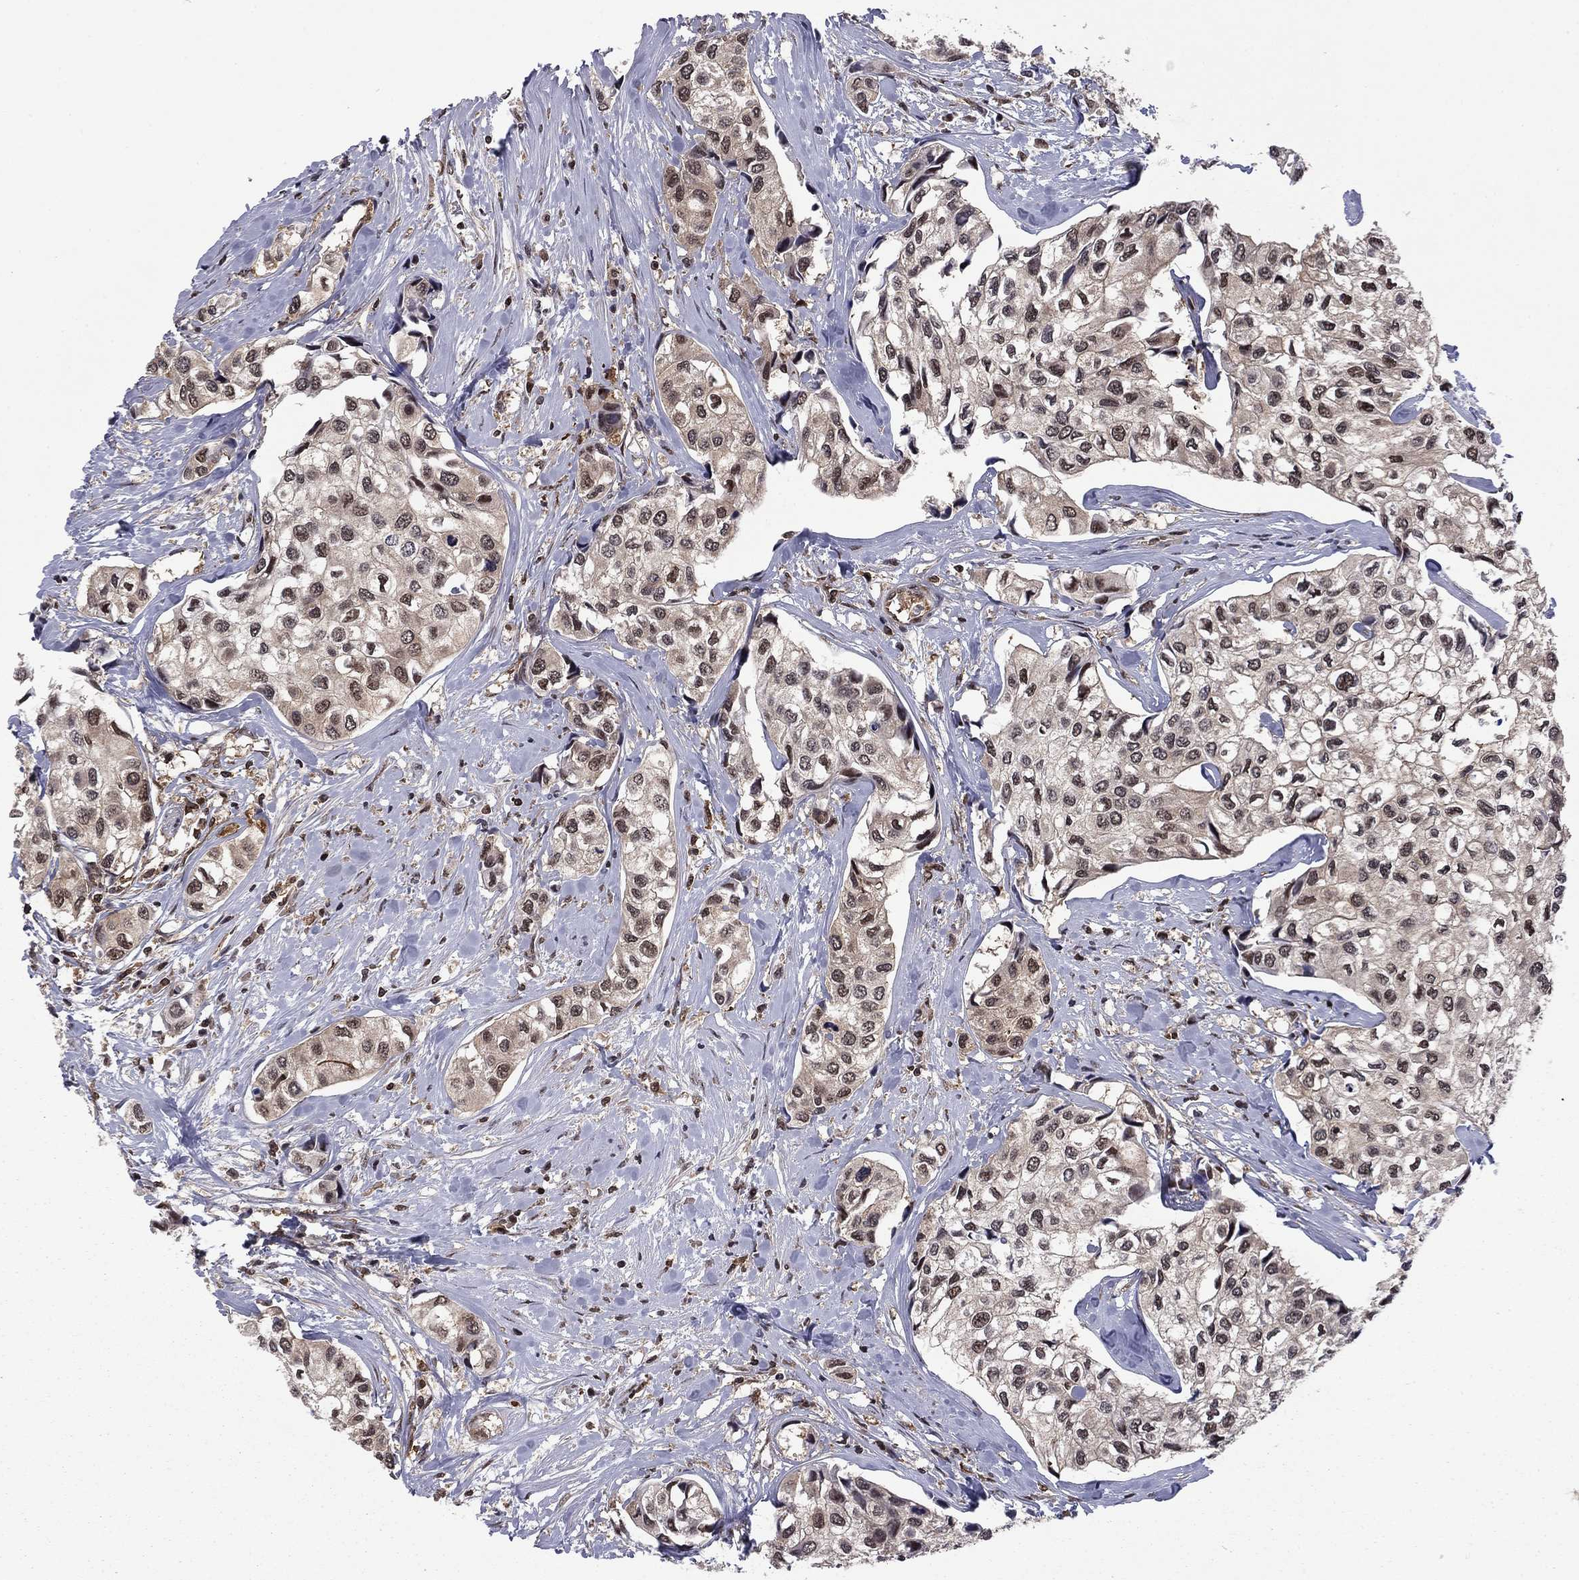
{"staining": {"intensity": "moderate", "quantity": "<25%", "location": "cytoplasmic/membranous,nuclear"}, "tissue": "urothelial cancer", "cell_type": "Tumor cells", "image_type": "cancer", "snomed": [{"axis": "morphology", "description": "Urothelial carcinoma, High grade"}, {"axis": "topography", "description": "Urinary bladder"}], "caption": "This image demonstrates high-grade urothelial carcinoma stained with IHC to label a protein in brown. The cytoplasmic/membranous and nuclear of tumor cells show moderate positivity for the protein. Nuclei are counter-stained blue.", "gene": "PSMD2", "patient": {"sex": "male", "age": 73}}